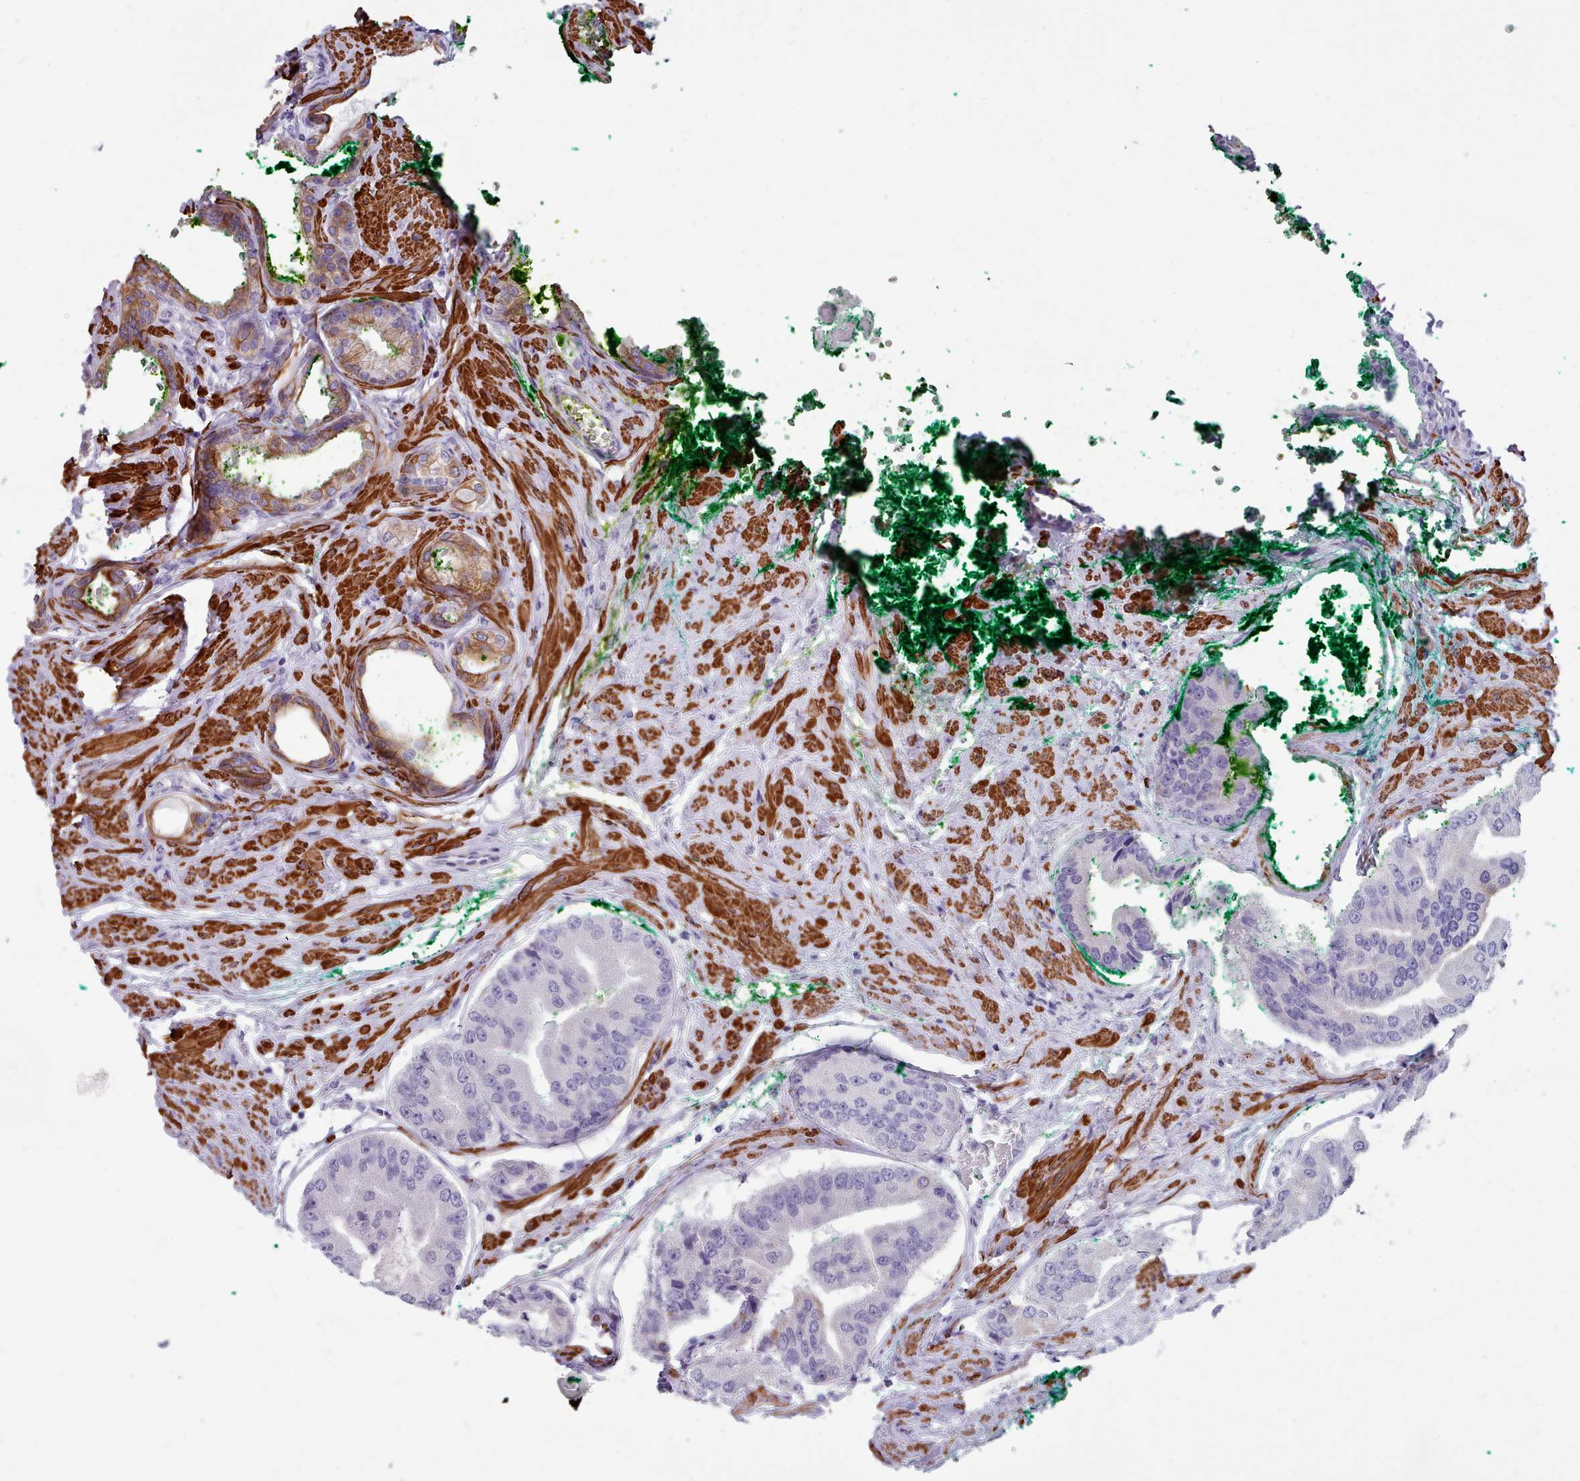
{"staining": {"intensity": "moderate", "quantity": "<25%", "location": "cytoplasmic/membranous"}, "tissue": "prostate cancer", "cell_type": "Tumor cells", "image_type": "cancer", "snomed": [{"axis": "morphology", "description": "Adenocarcinoma, High grade"}, {"axis": "topography", "description": "Prostate"}], "caption": "Prostate cancer (adenocarcinoma (high-grade)) stained for a protein shows moderate cytoplasmic/membranous positivity in tumor cells.", "gene": "FPGS", "patient": {"sex": "male", "age": 63}}